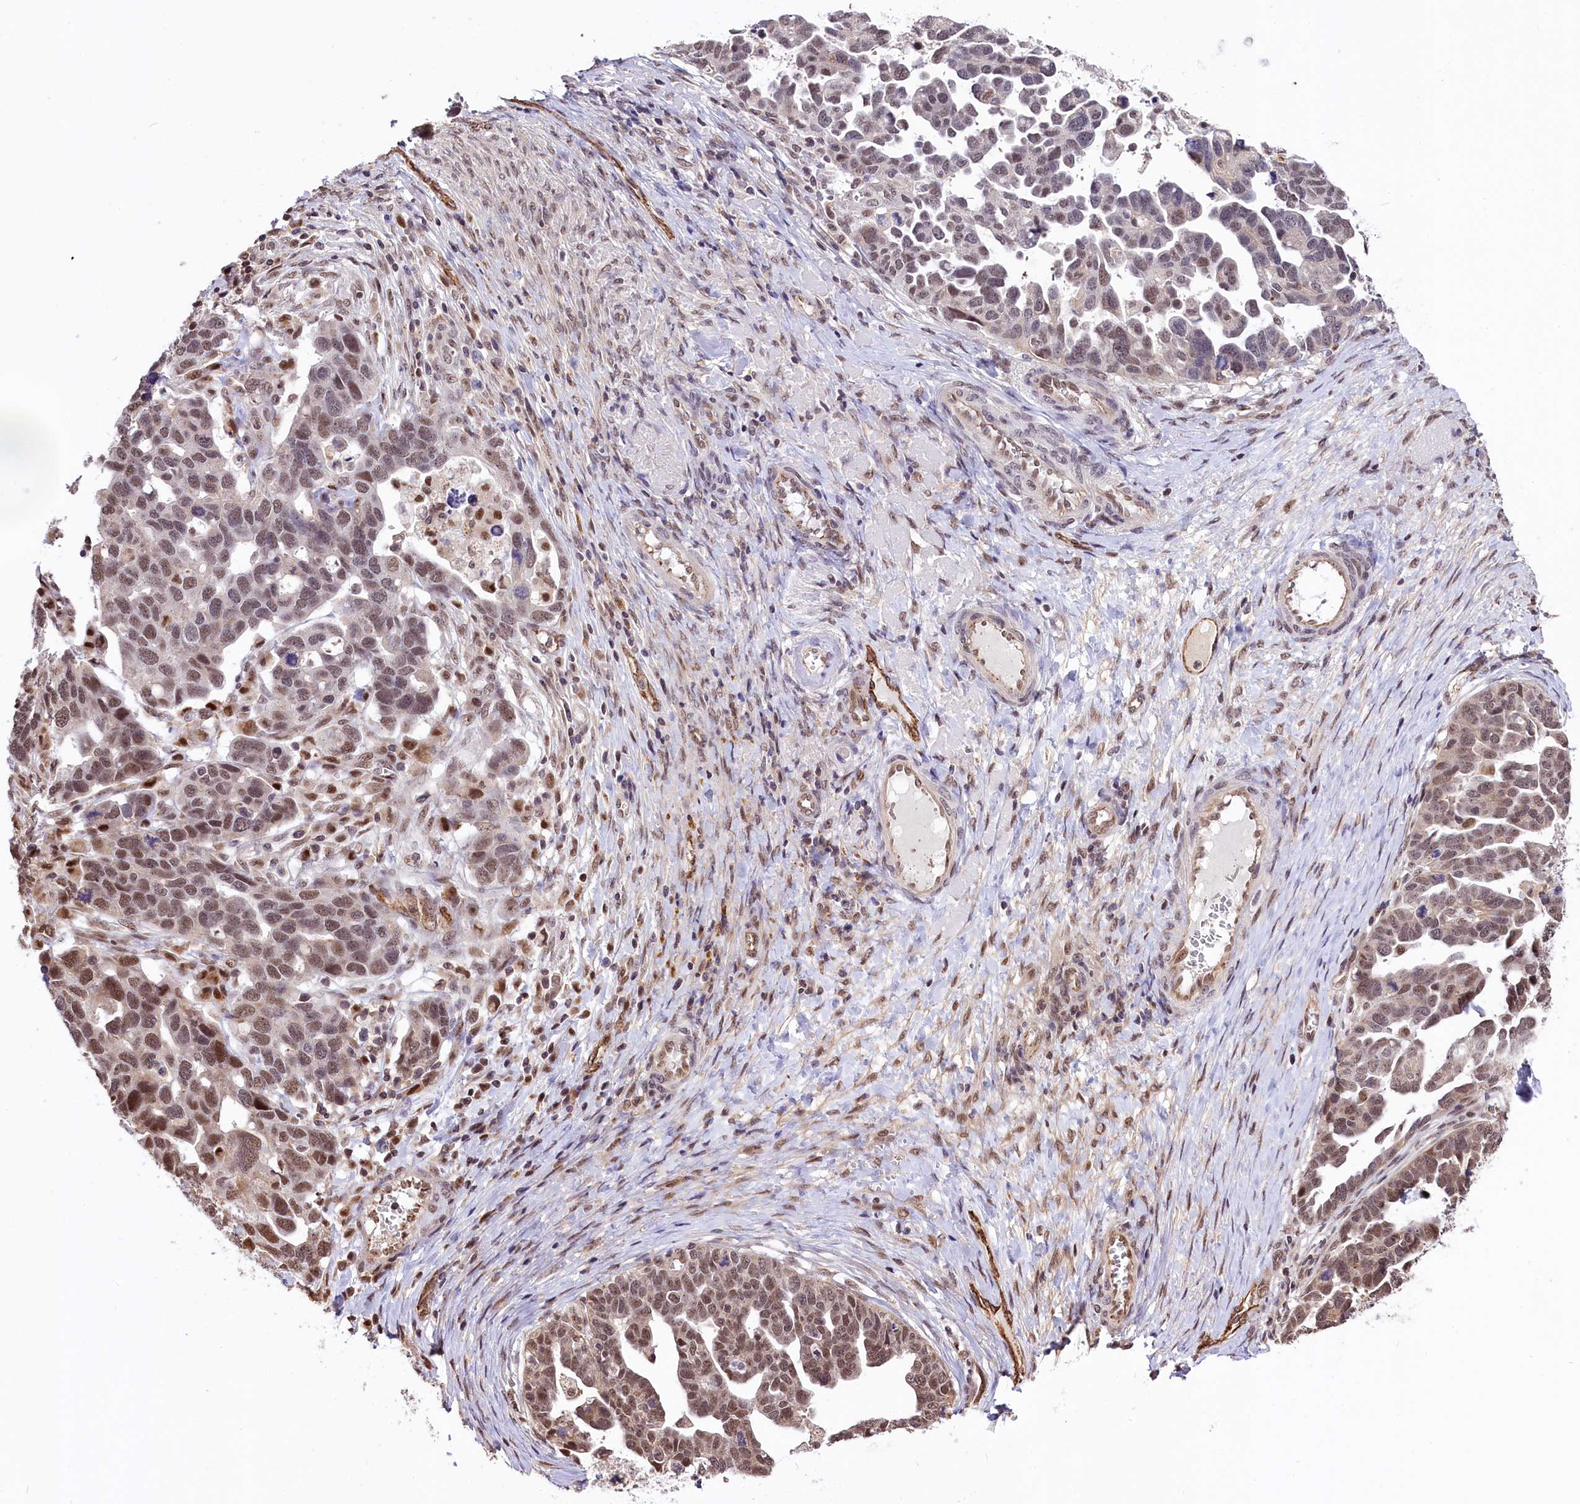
{"staining": {"intensity": "weak", "quantity": ">75%", "location": "nuclear"}, "tissue": "ovarian cancer", "cell_type": "Tumor cells", "image_type": "cancer", "snomed": [{"axis": "morphology", "description": "Cystadenocarcinoma, serous, NOS"}, {"axis": "topography", "description": "Ovary"}], "caption": "This image displays ovarian serous cystadenocarcinoma stained with IHC to label a protein in brown. The nuclear of tumor cells show weak positivity for the protein. Nuclei are counter-stained blue.", "gene": "MRPL54", "patient": {"sex": "female", "age": 54}}